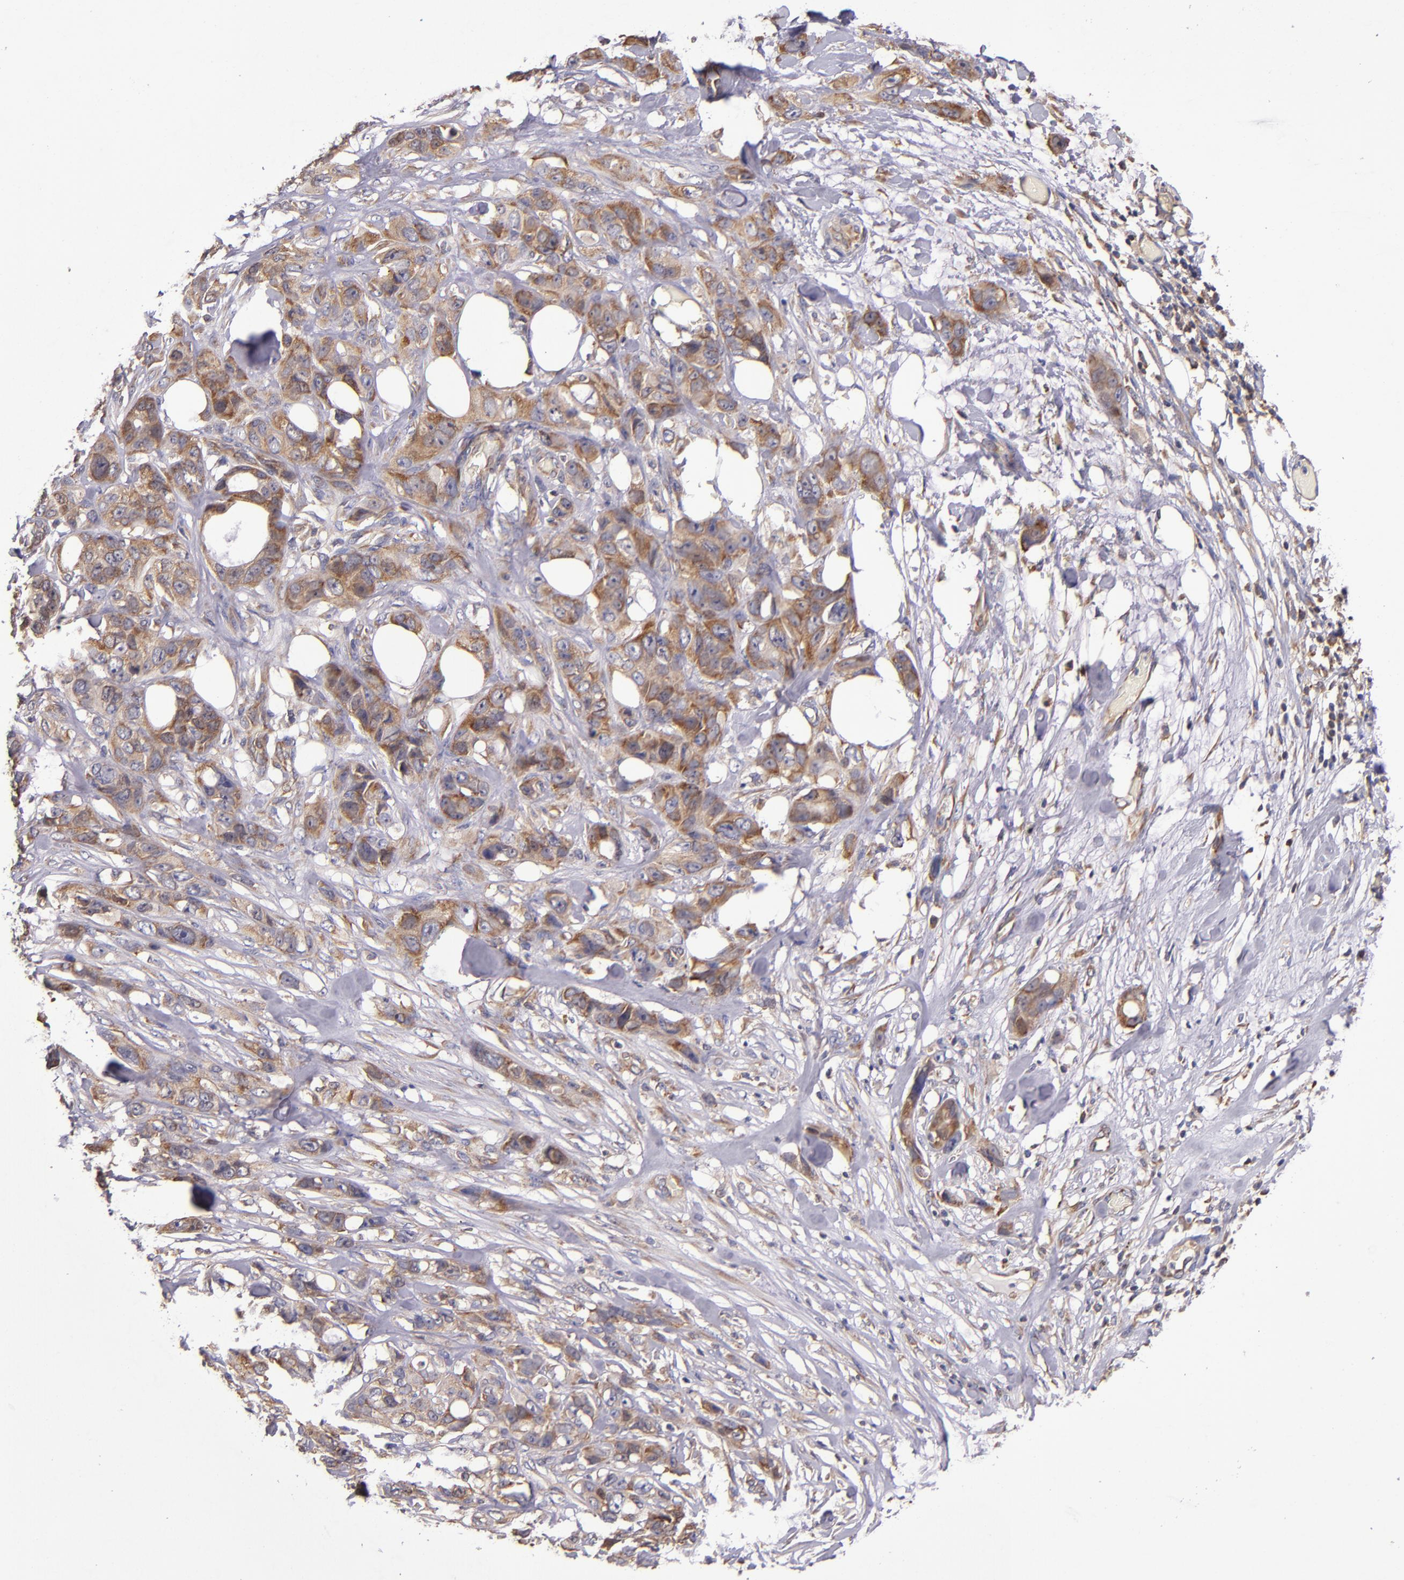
{"staining": {"intensity": "moderate", "quantity": ">75%", "location": "cytoplasmic/membranous"}, "tissue": "stomach cancer", "cell_type": "Tumor cells", "image_type": "cancer", "snomed": [{"axis": "morphology", "description": "Adenocarcinoma, NOS"}, {"axis": "topography", "description": "Stomach, upper"}], "caption": "Brown immunohistochemical staining in stomach cancer reveals moderate cytoplasmic/membranous positivity in about >75% of tumor cells. Using DAB (3,3'-diaminobenzidine) (brown) and hematoxylin (blue) stains, captured at high magnification using brightfield microscopy.", "gene": "EIF4ENIF1", "patient": {"sex": "male", "age": 47}}